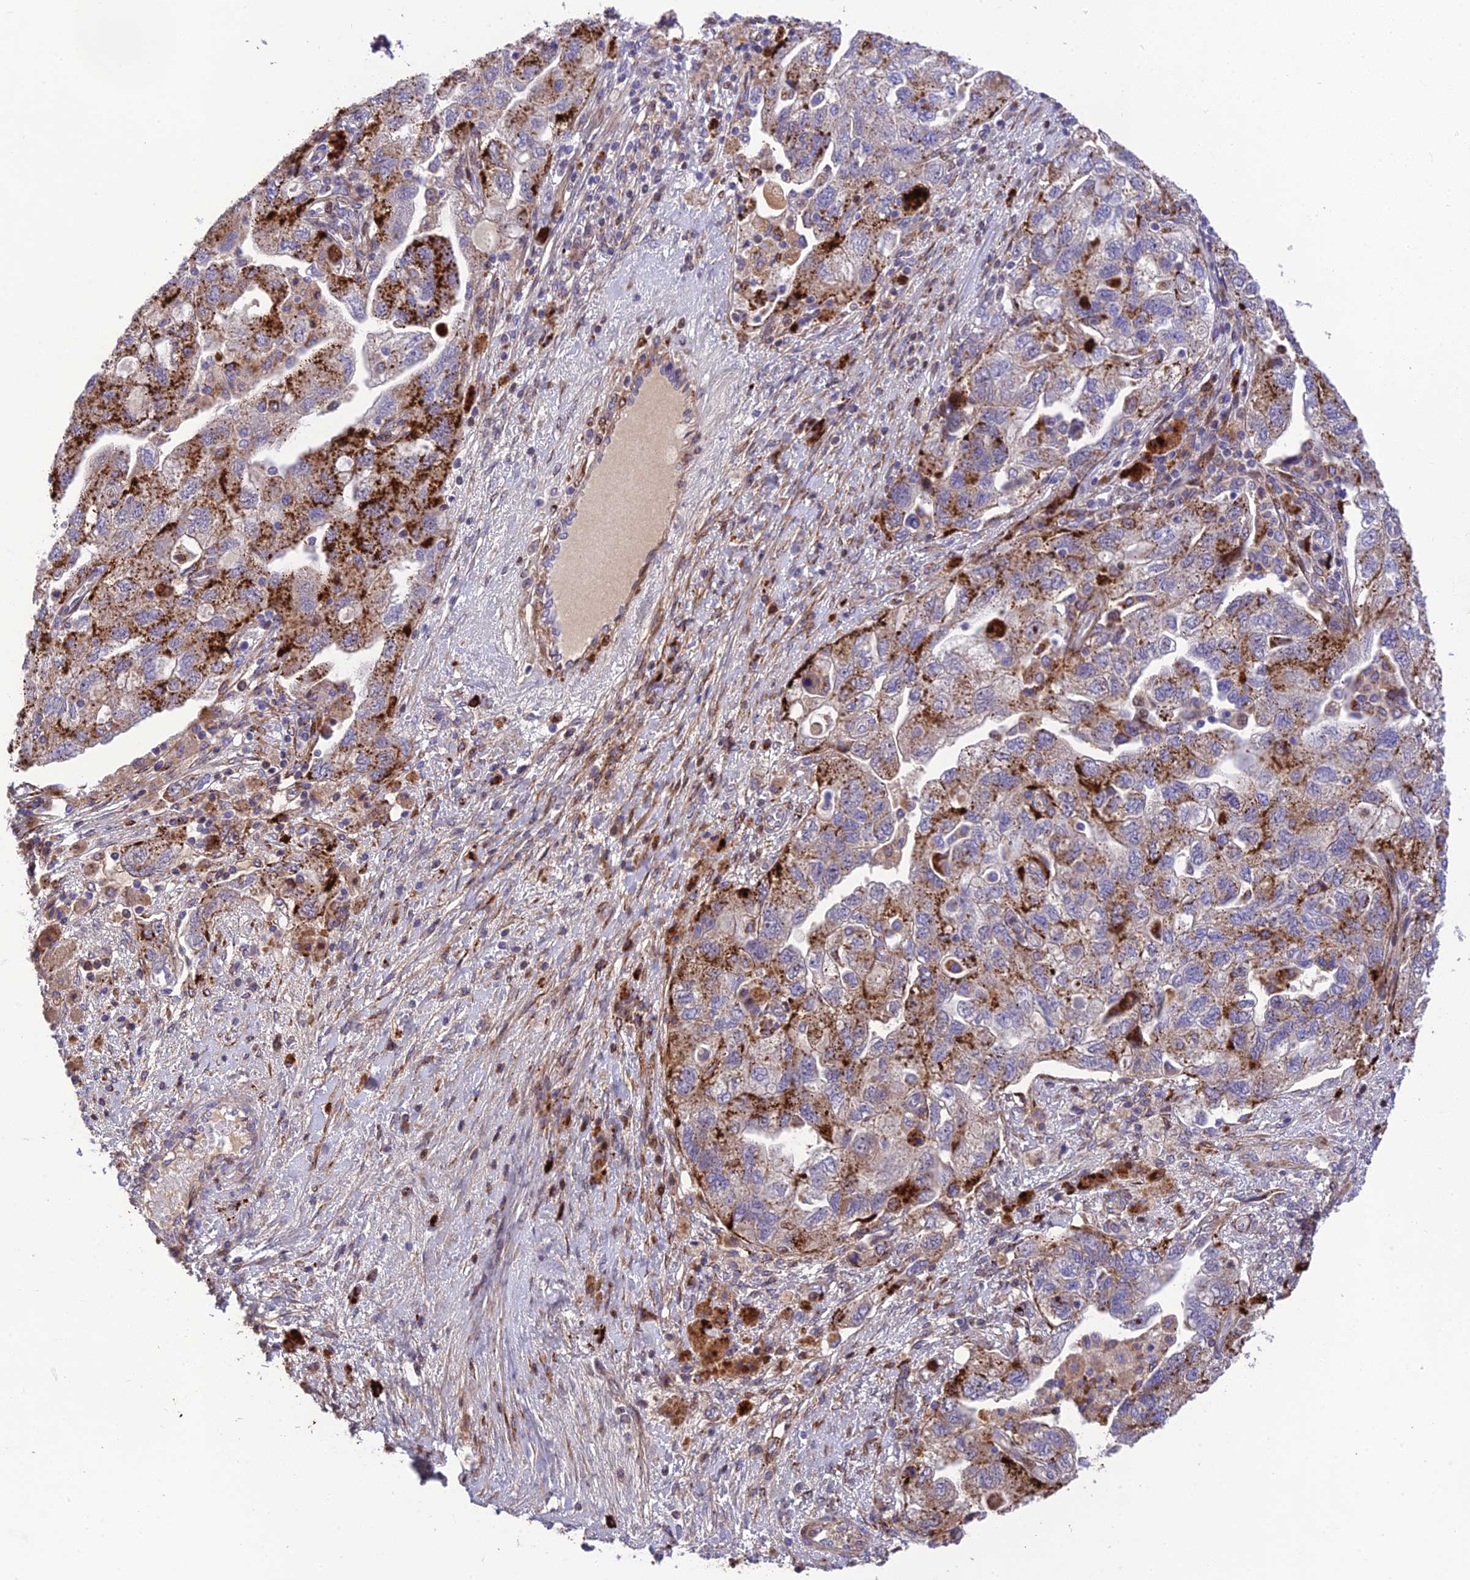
{"staining": {"intensity": "strong", "quantity": "25%-75%", "location": "cytoplasmic/membranous"}, "tissue": "ovarian cancer", "cell_type": "Tumor cells", "image_type": "cancer", "snomed": [{"axis": "morphology", "description": "Carcinoma, NOS"}, {"axis": "morphology", "description": "Cystadenocarcinoma, serous, NOS"}, {"axis": "topography", "description": "Ovary"}], "caption": "Strong cytoplasmic/membranous expression for a protein is present in approximately 25%-75% of tumor cells of ovarian cancer using IHC.", "gene": "CPSF4L", "patient": {"sex": "female", "age": 69}}